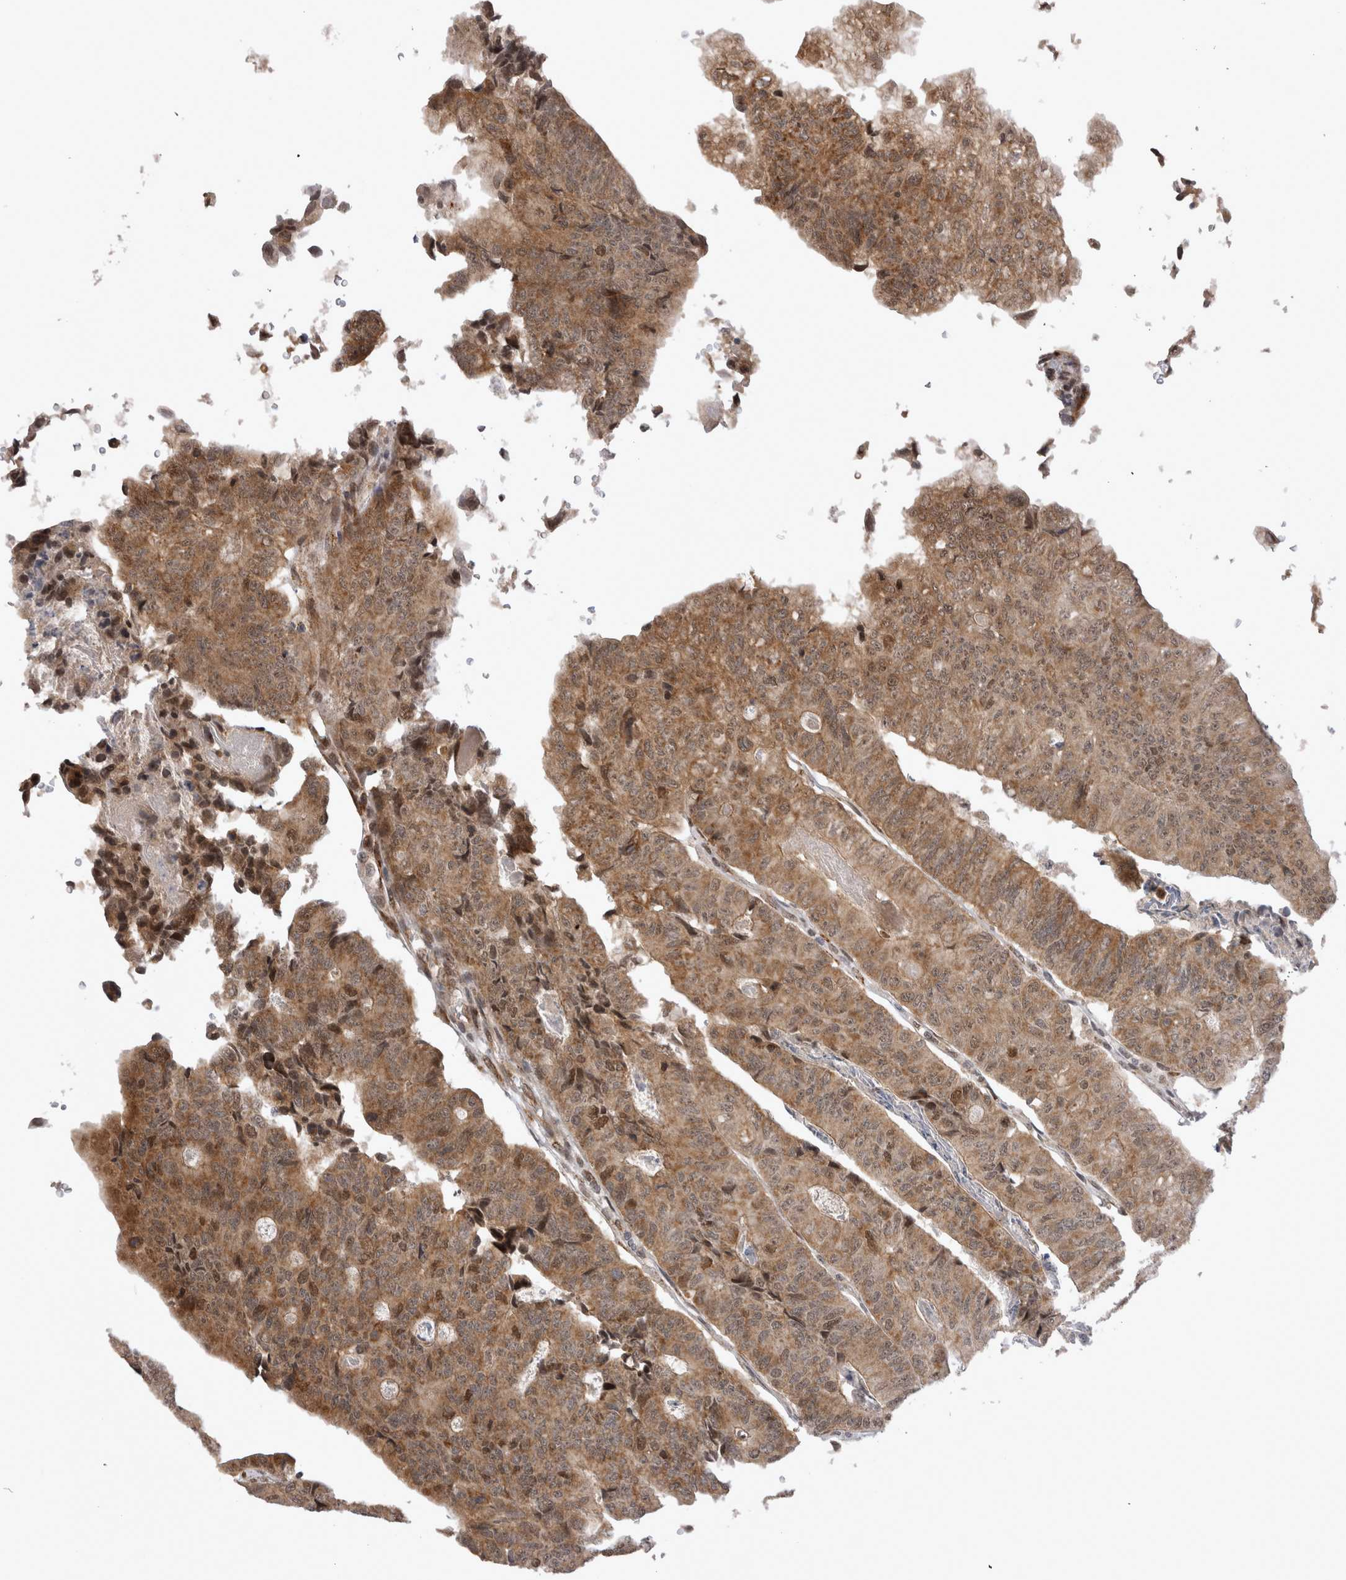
{"staining": {"intensity": "moderate", "quantity": ">75%", "location": "cytoplasmic/membranous,nuclear"}, "tissue": "colorectal cancer", "cell_type": "Tumor cells", "image_type": "cancer", "snomed": [{"axis": "morphology", "description": "Adenocarcinoma, NOS"}, {"axis": "topography", "description": "Colon"}], "caption": "DAB (3,3'-diaminobenzidine) immunohistochemical staining of human colorectal cancer shows moderate cytoplasmic/membranous and nuclear protein positivity in approximately >75% of tumor cells.", "gene": "TMEM65", "patient": {"sex": "female", "age": 67}}